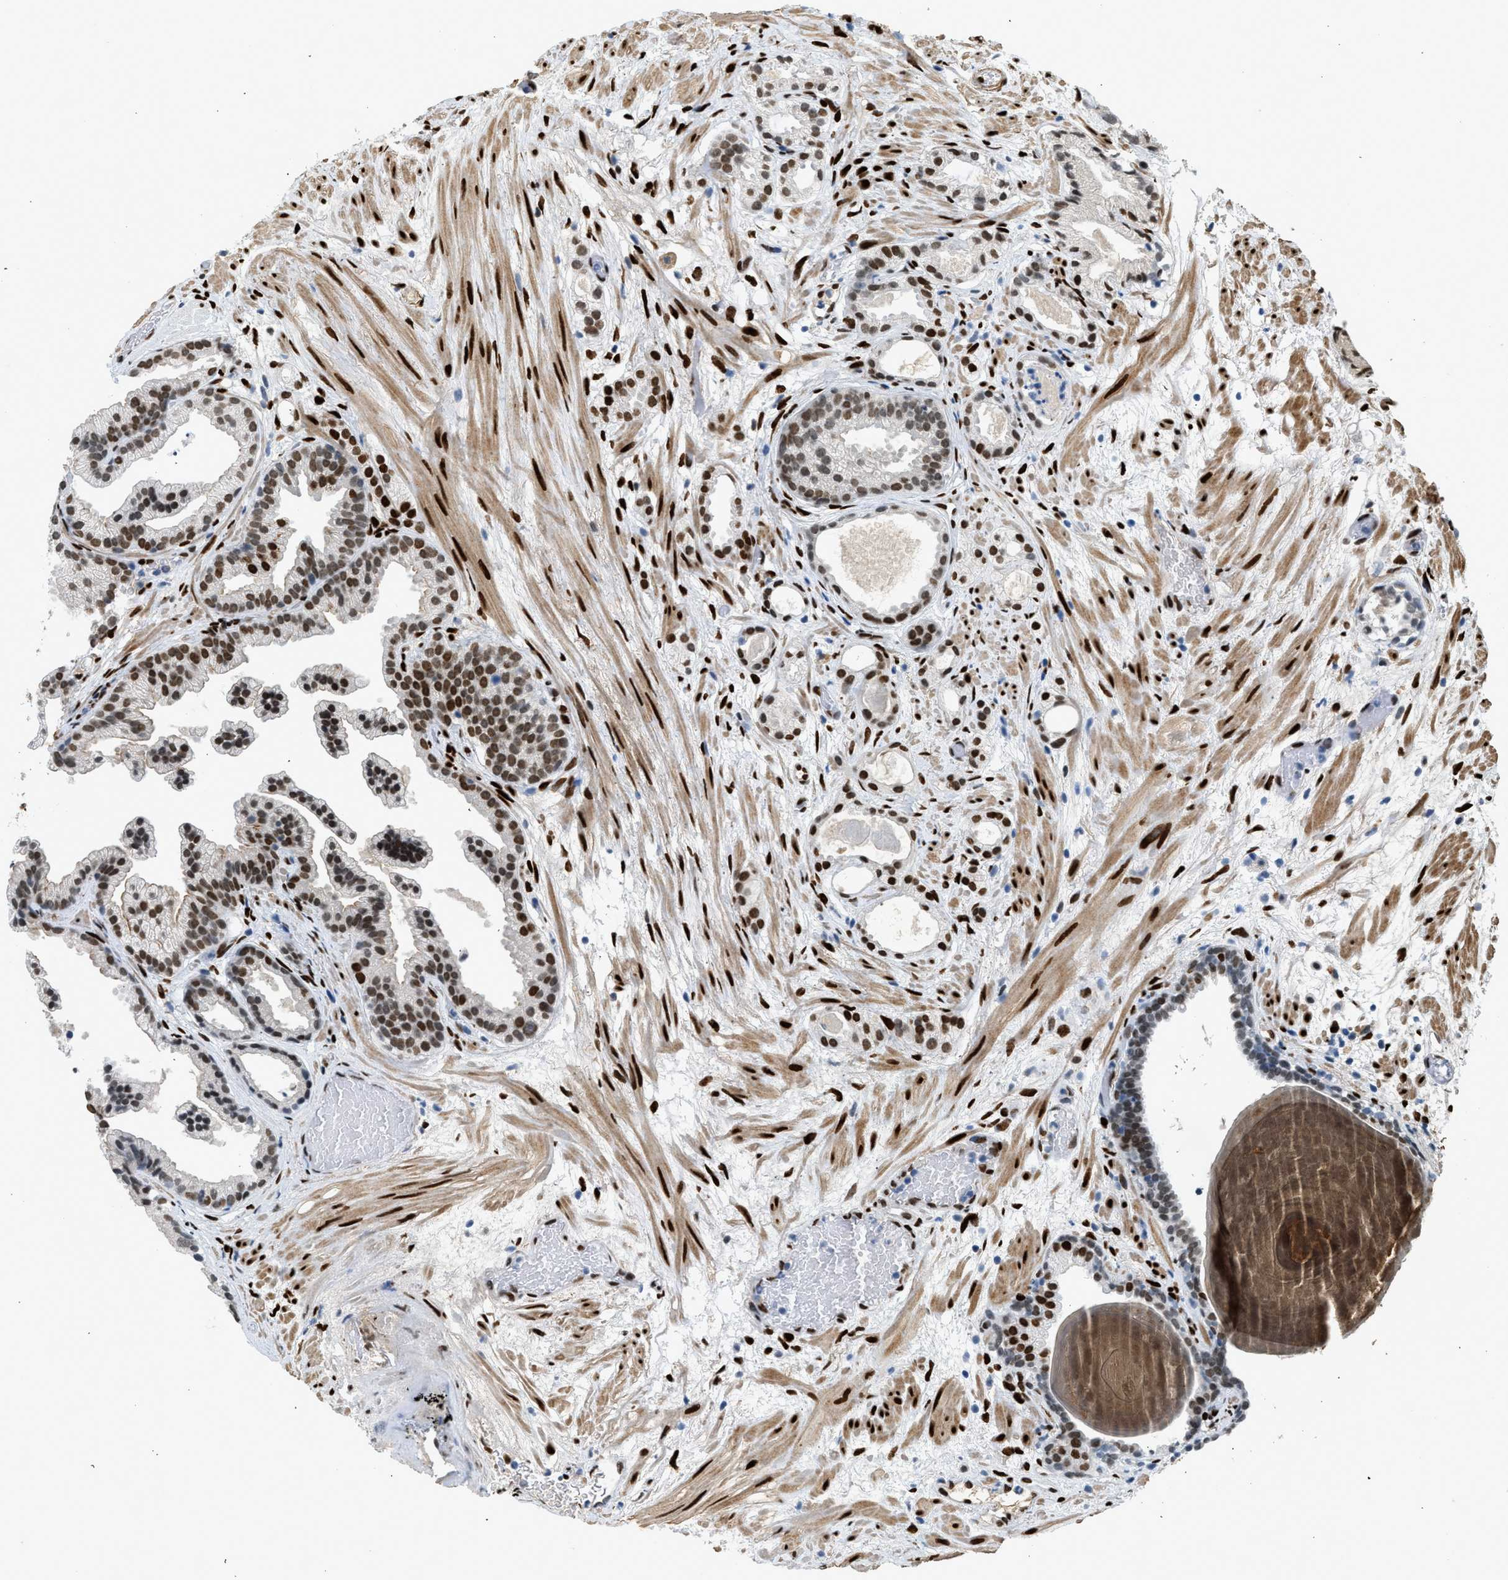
{"staining": {"intensity": "strong", "quantity": ">75%", "location": "nuclear"}, "tissue": "prostate cancer", "cell_type": "Tumor cells", "image_type": "cancer", "snomed": [{"axis": "morphology", "description": "Adenocarcinoma, Low grade"}, {"axis": "topography", "description": "Prostate"}], "caption": "Immunohistochemical staining of human prostate cancer (adenocarcinoma (low-grade)) reveals high levels of strong nuclear protein staining in approximately >75% of tumor cells. (IHC, brightfield microscopy, high magnification).", "gene": "ZBTB20", "patient": {"sex": "male", "age": 89}}